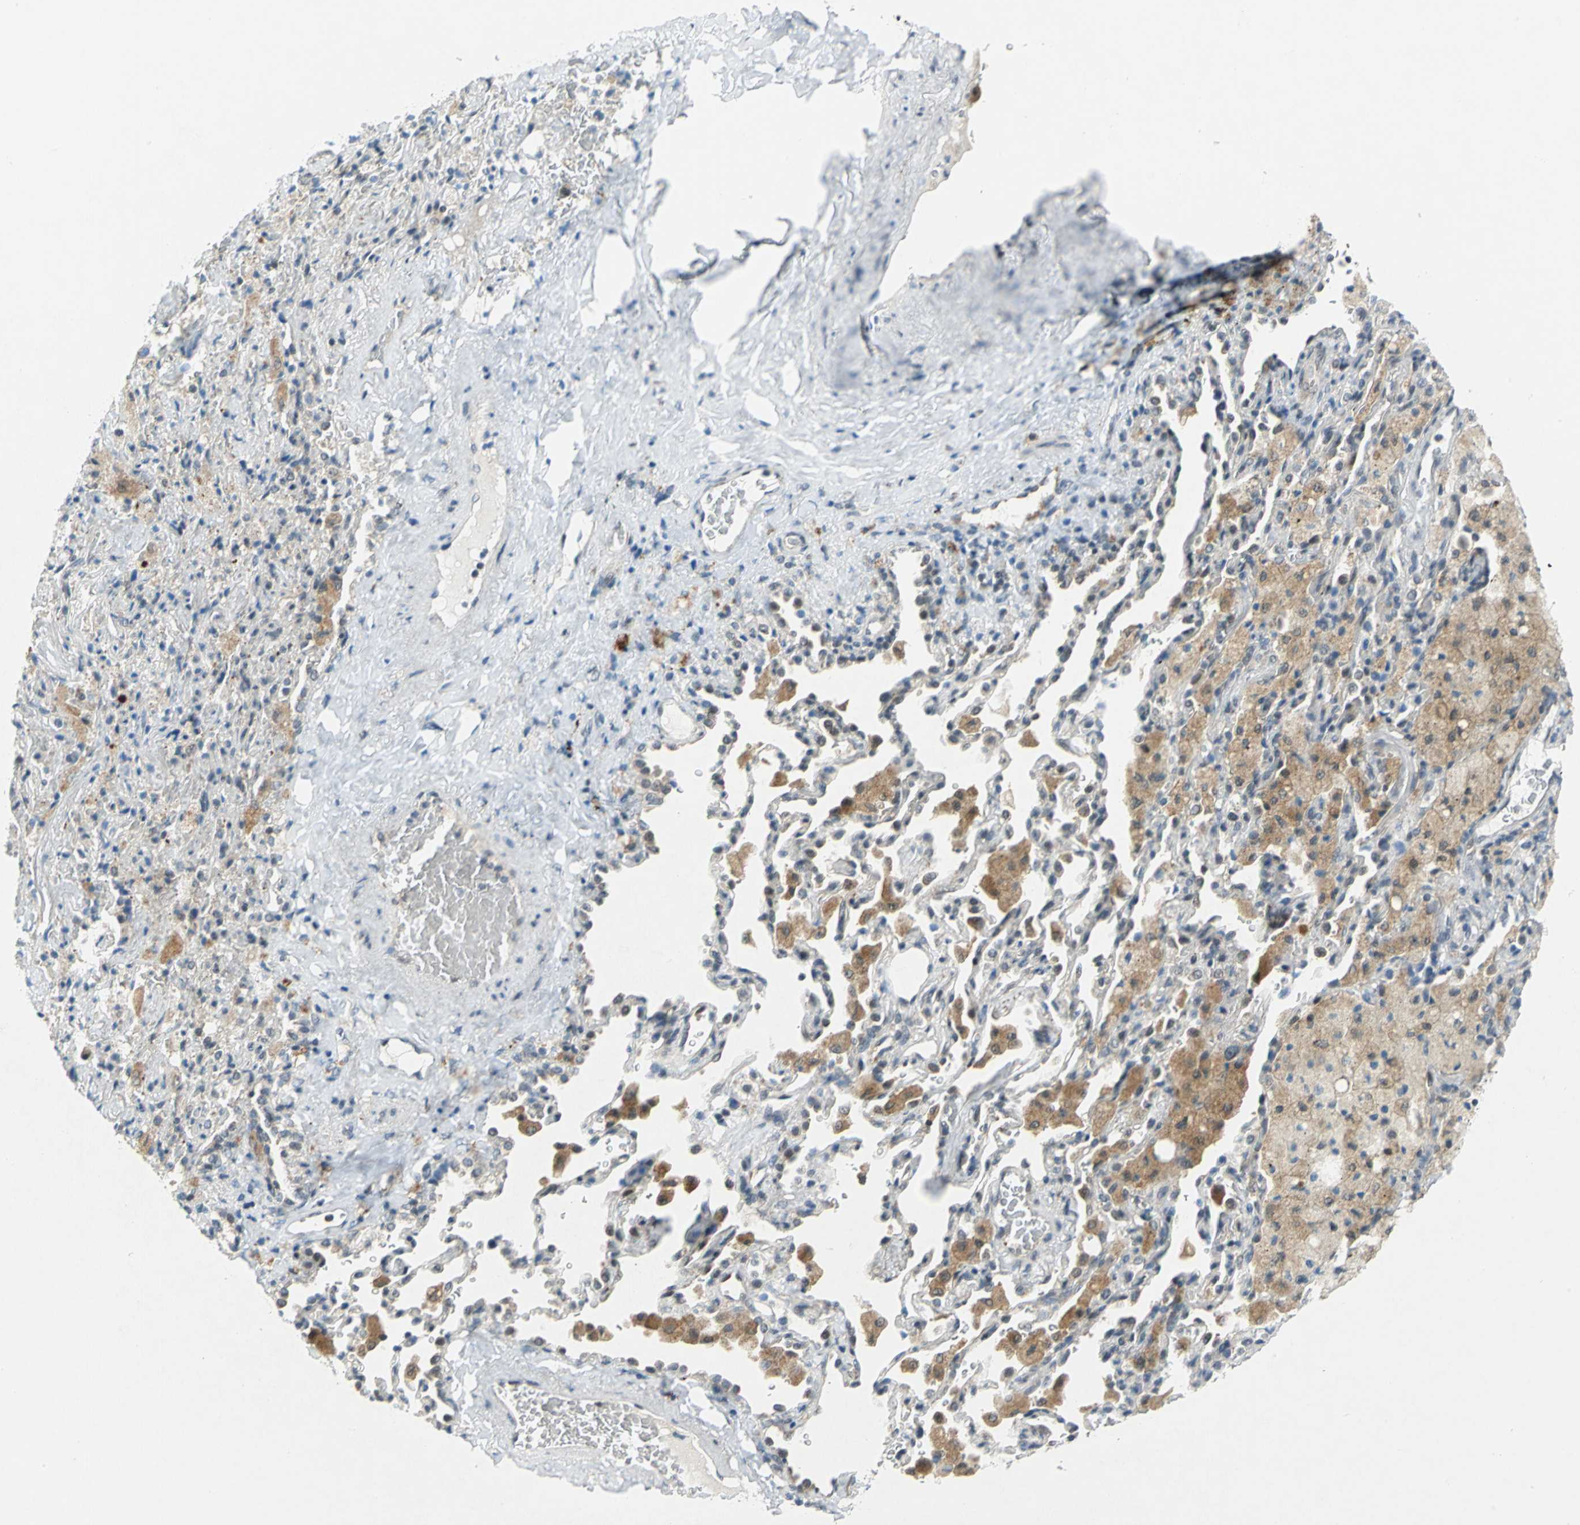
{"staining": {"intensity": "negative", "quantity": "none", "location": "none"}, "tissue": "lung cancer", "cell_type": "Tumor cells", "image_type": "cancer", "snomed": [{"axis": "morphology", "description": "Squamous cell carcinoma, NOS"}, {"axis": "topography", "description": "Lung"}], "caption": "The image shows no significant staining in tumor cells of lung squamous cell carcinoma. (DAB immunohistochemistry (IHC) with hematoxylin counter stain).", "gene": "PIN1", "patient": {"sex": "male", "age": 54}}